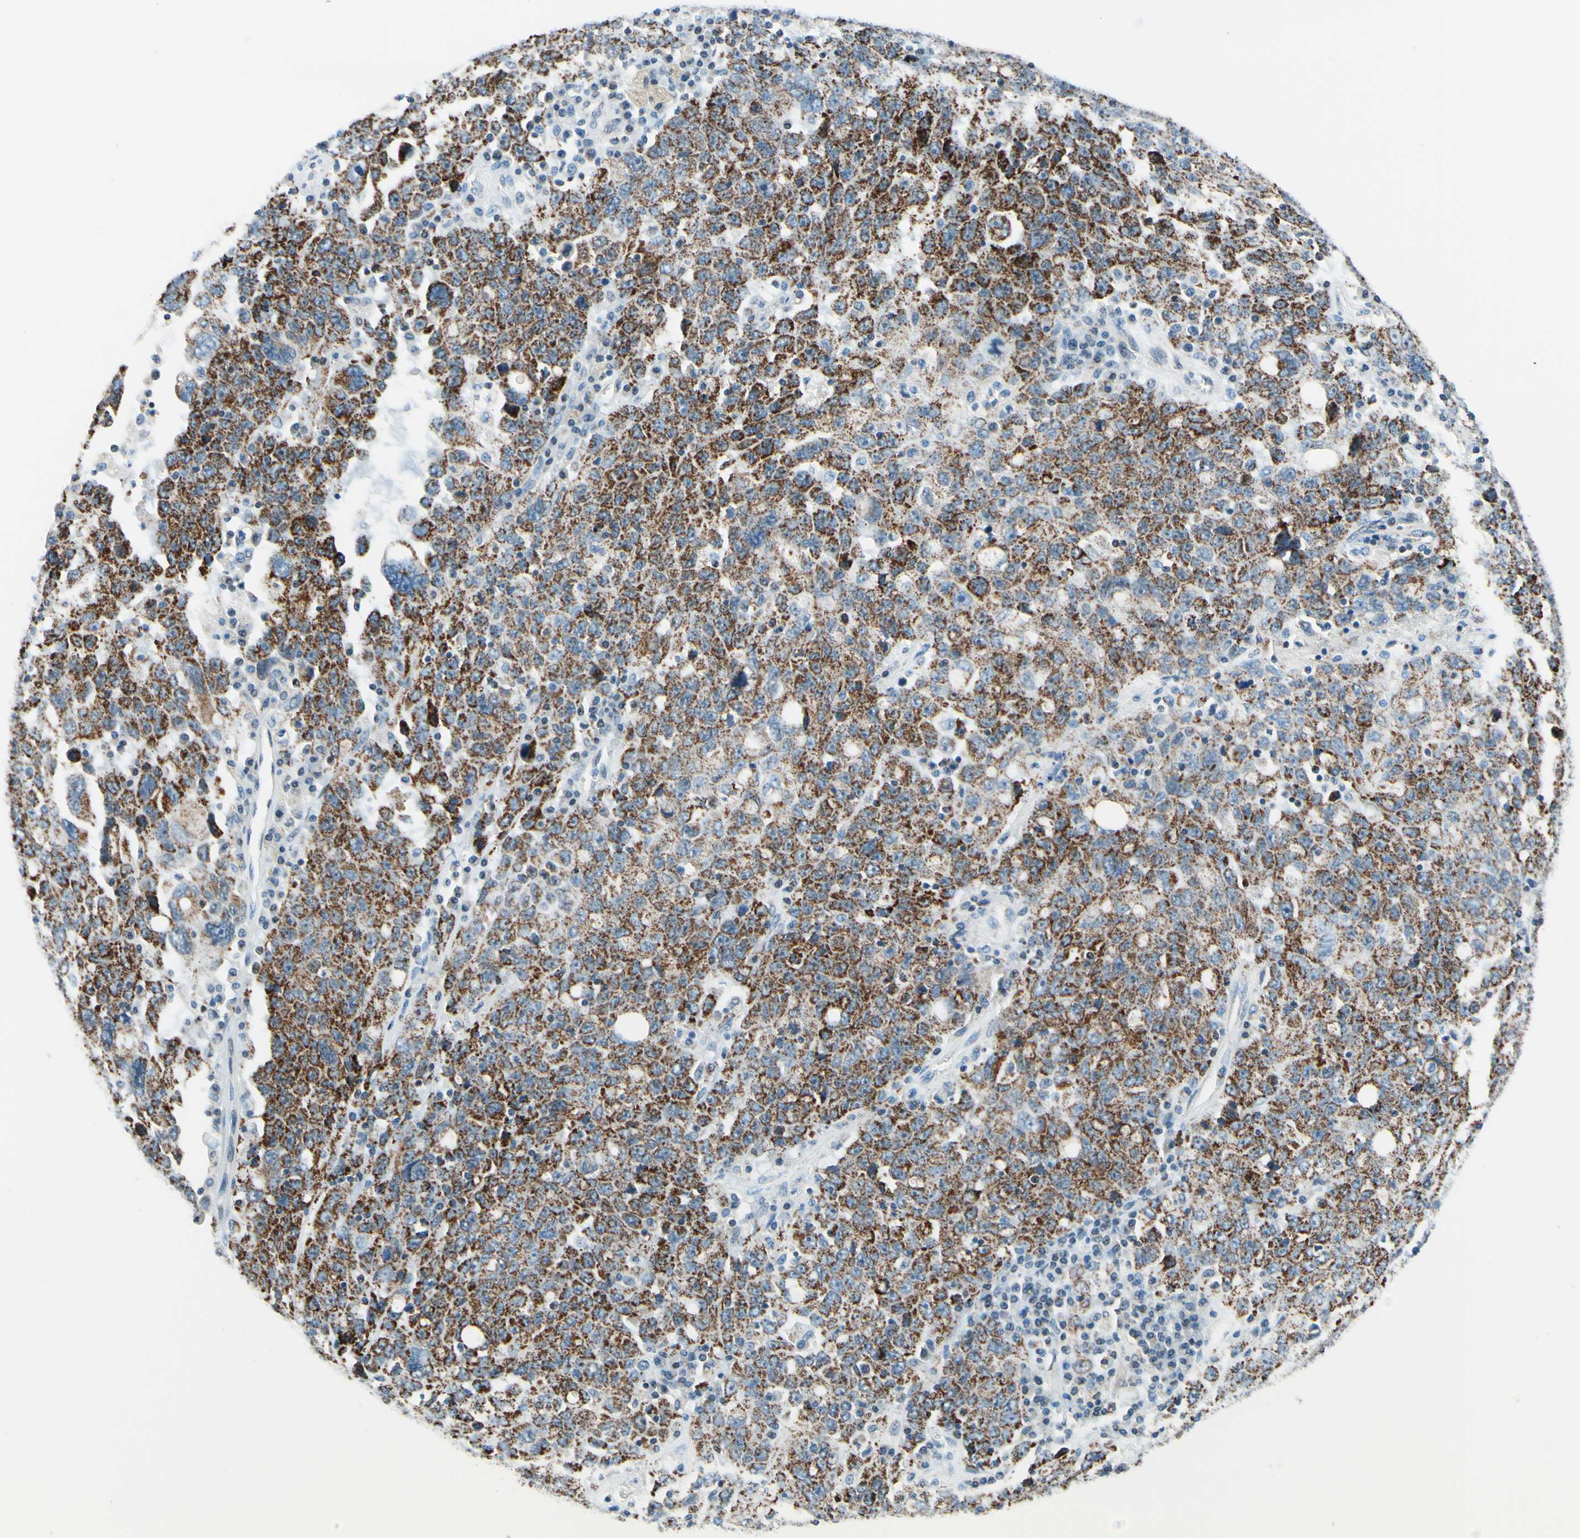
{"staining": {"intensity": "moderate", "quantity": ">75%", "location": "cytoplasmic/membranous"}, "tissue": "ovarian cancer", "cell_type": "Tumor cells", "image_type": "cancer", "snomed": [{"axis": "morphology", "description": "Carcinoma, endometroid"}, {"axis": "topography", "description": "Ovary"}], "caption": "Human ovarian endometroid carcinoma stained for a protein (brown) reveals moderate cytoplasmic/membranous positive positivity in about >75% of tumor cells.", "gene": "CBX7", "patient": {"sex": "female", "age": 62}}